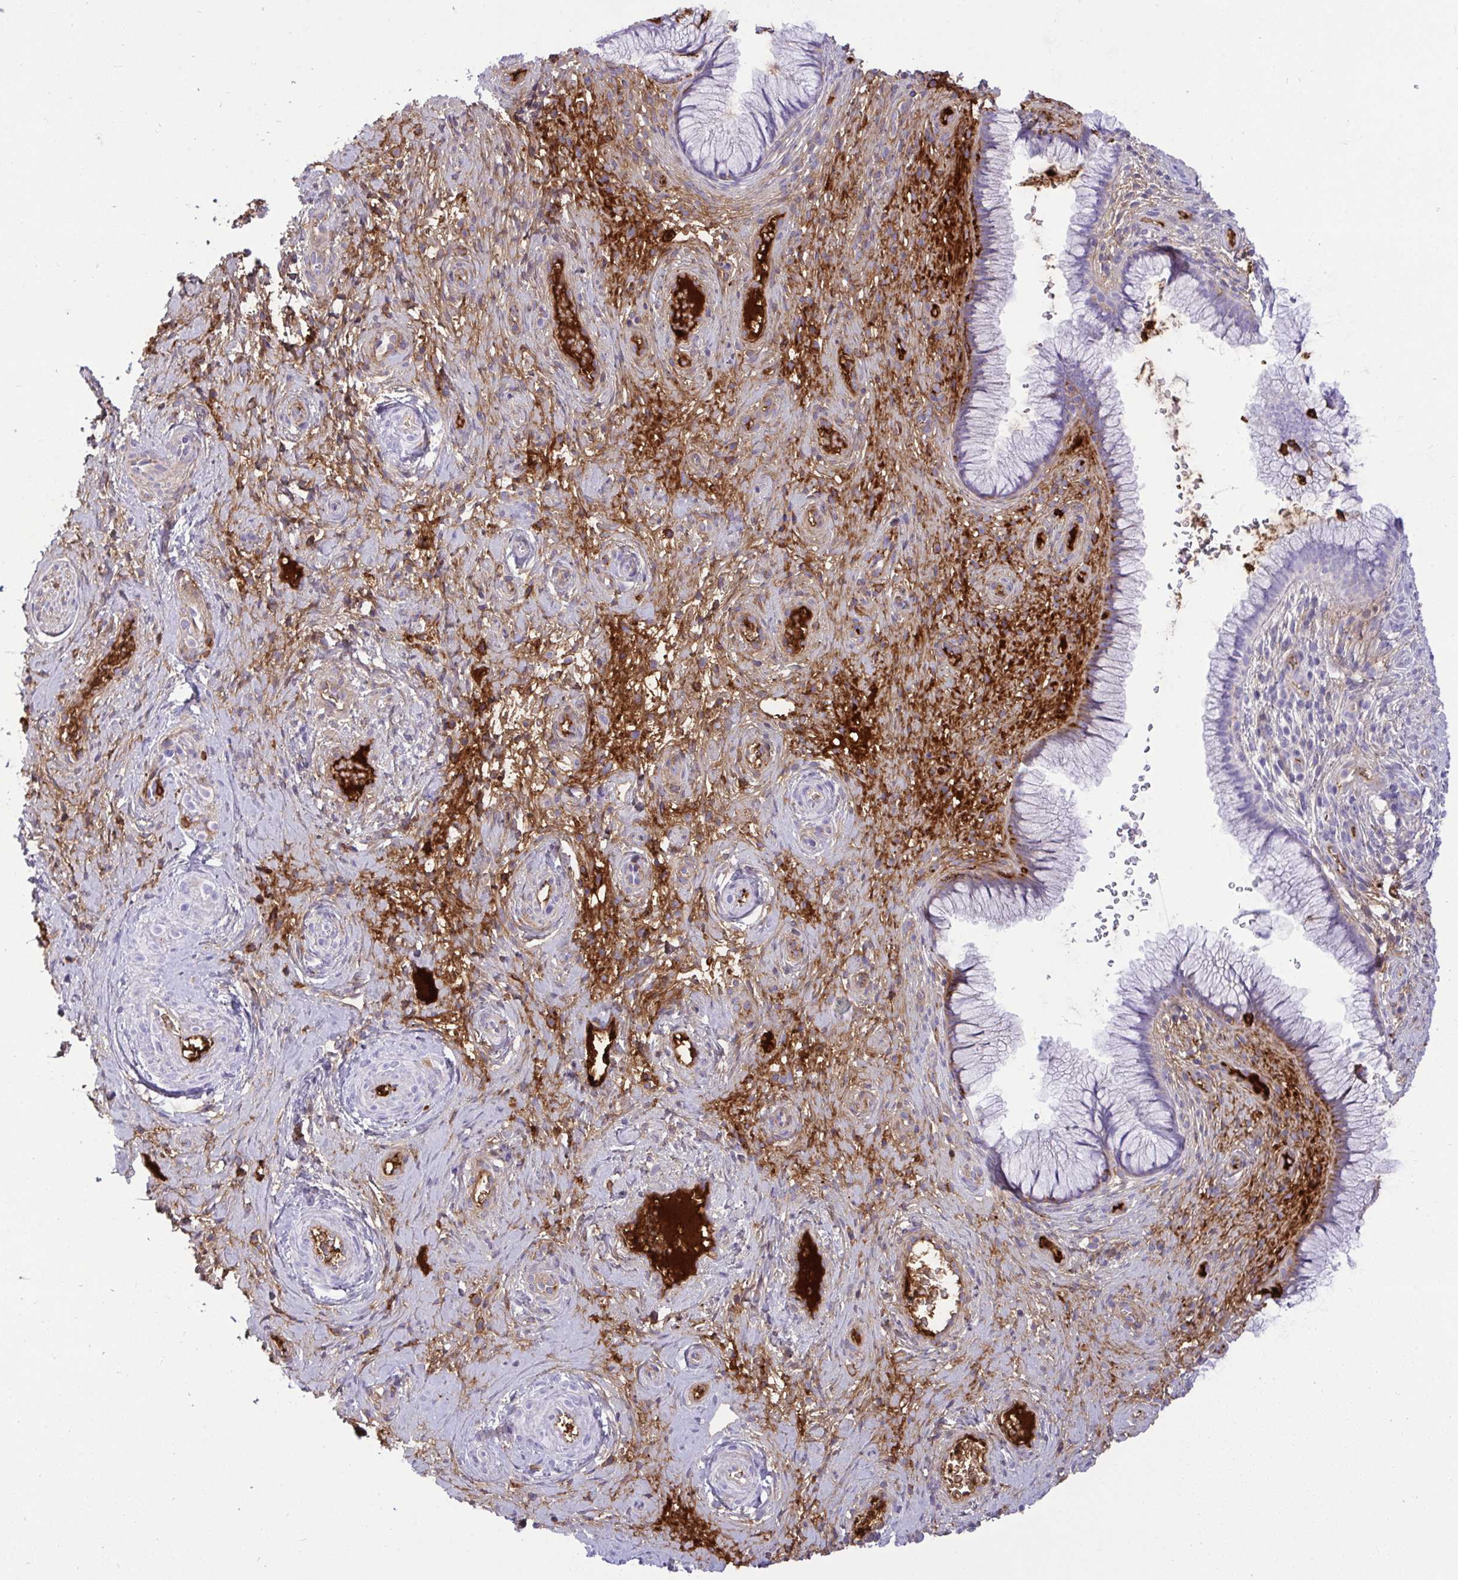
{"staining": {"intensity": "strong", "quantity": "<25%", "location": "cytoplasmic/membranous"}, "tissue": "cervix", "cell_type": "Glandular cells", "image_type": "normal", "snomed": [{"axis": "morphology", "description": "Normal tissue, NOS"}, {"axis": "topography", "description": "Cervix"}], "caption": "Immunohistochemical staining of normal cervix shows strong cytoplasmic/membranous protein positivity in approximately <25% of glandular cells. (Brightfield microscopy of DAB IHC at high magnification).", "gene": "F2", "patient": {"sex": "female", "age": 34}}